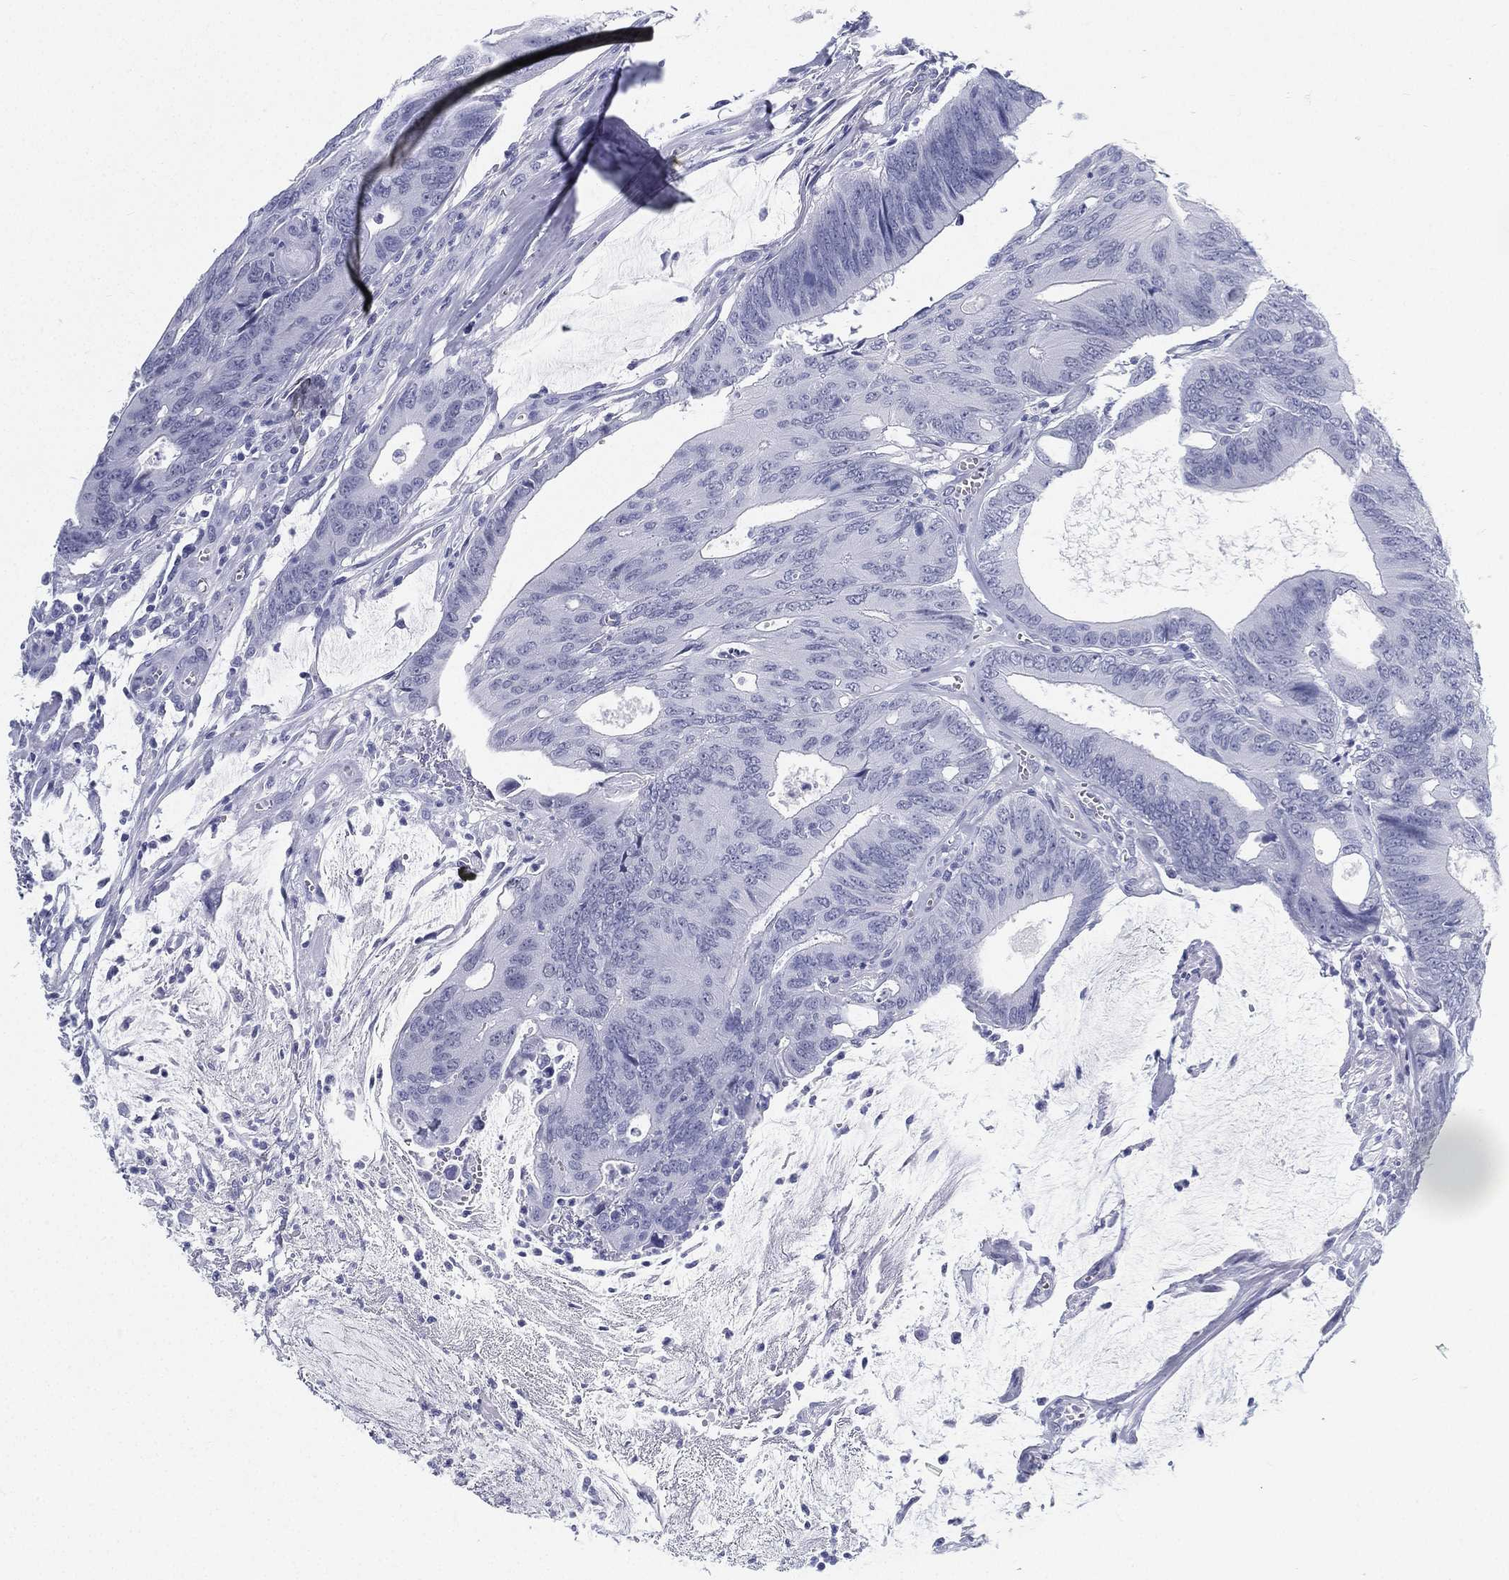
{"staining": {"intensity": "negative", "quantity": "none", "location": "none"}, "tissue": "colorectal cancer", "cell_type": "Tumor cells", "image_type": "cancer", "snomed": [{"axis": "morphology", "description": "Normal tissue, NOS"}, {"axis": "morphology", "description": "Adenocarcinoma, NOS"}, {"axis": "topography", "description": "Colon"}], "caption": "Protein analysis of adenocarcinoma (colorectal) displays no significant staining in tumor cells.", "gene": "ATP1B2", "patient": {"sex": "male", "age": 65}}